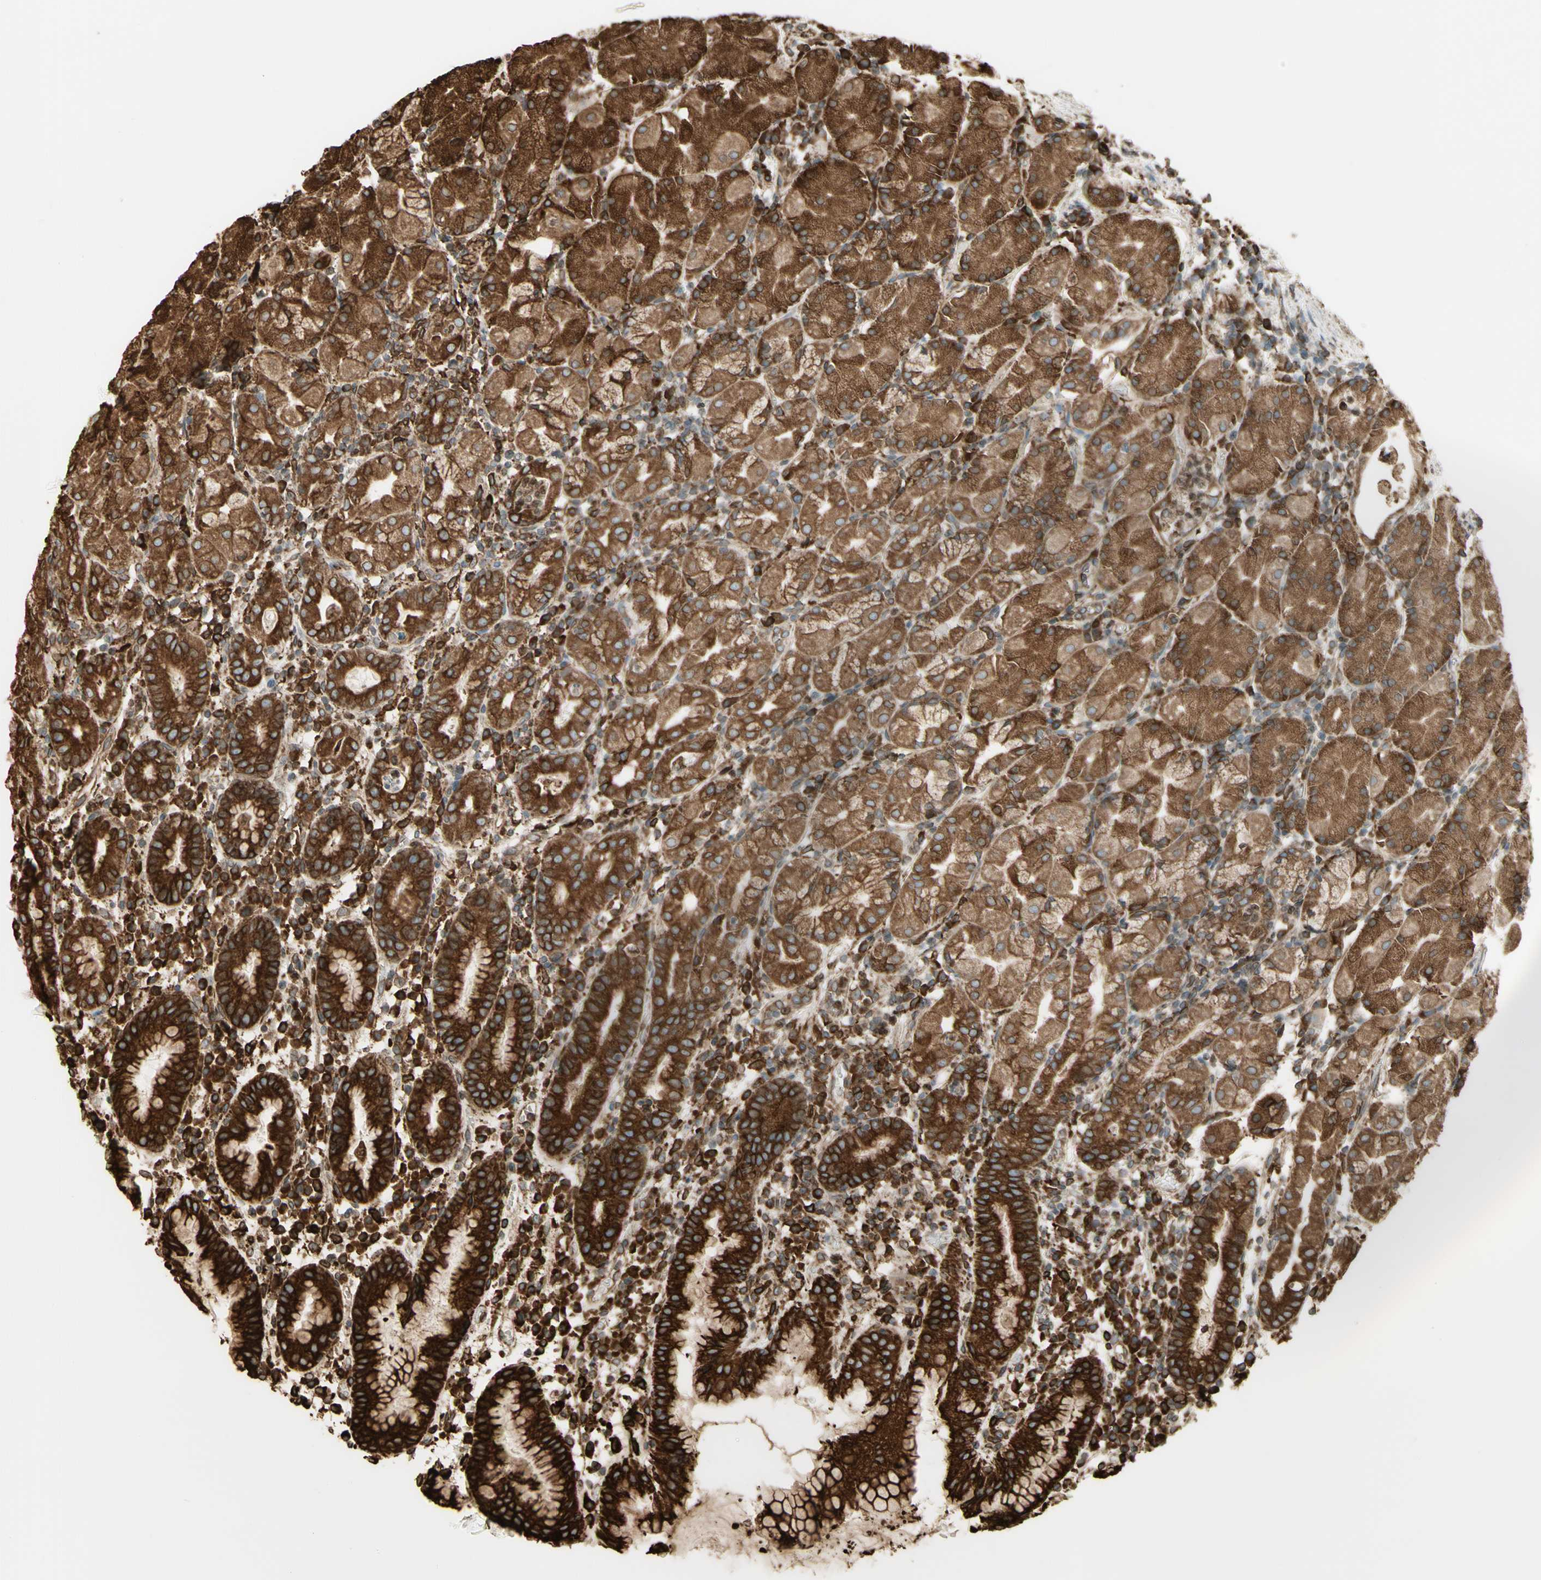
{"staining": {"intensity": "strong", "quantity": ">75%", "location": "cytoplasmic/membranous"}, "tissue": "stomach", "cell_type": "Glandular cells", "image_type": "normal", "snomed": [{"axis": "morphology", "description": "Normal tissue, NOS"}, {"axis": "topography", "description": "Stomach"}, {"axis": "topography", "description": "Stomach, lower"}], "caption": "Strong cytoplasmic/membranous staining for a protein is appreciated in about >75% of glandular cells of benign stomach using immunohistochemistry.", "gene": "CANX", "patient": {"sex": "female", "age": 75}}